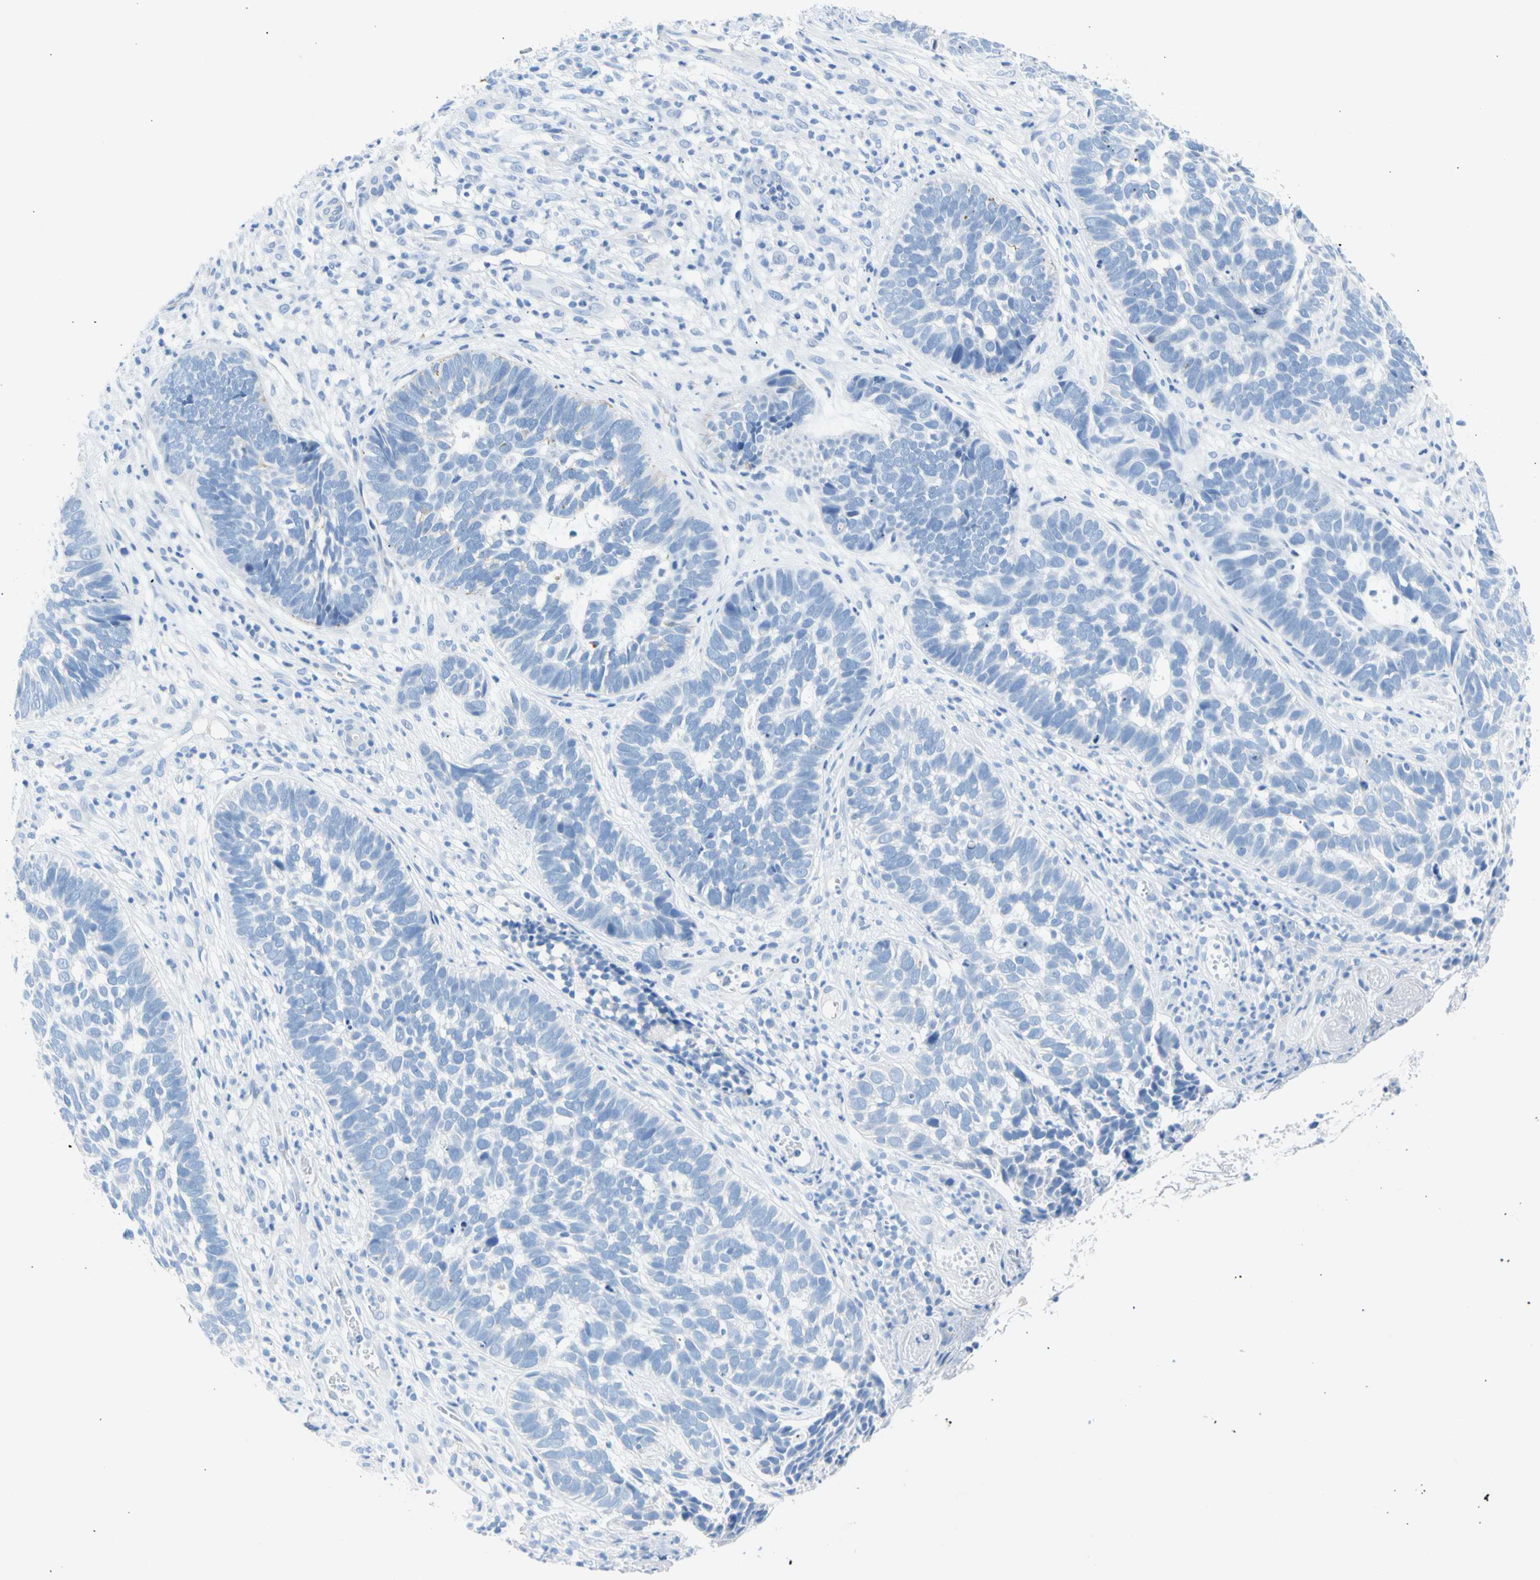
{"staining": {"intensity": "negative", "quantity": "none", "location": "none"}, "tissue": "skin cancer", "cell_type": "Tumor cells", "image_type": "cancer", "snomed": [{"axis": "morphology", "description": "Basal cell carcinoma"}, {"axis": "topography", "description": "Skin"}], "caption": "Micrograph shows no protein positivity in tumor cells of skin basal cell carcinoma tissue.", "gene": "CEL", "patient": {"sex": "male", "age": 87}}